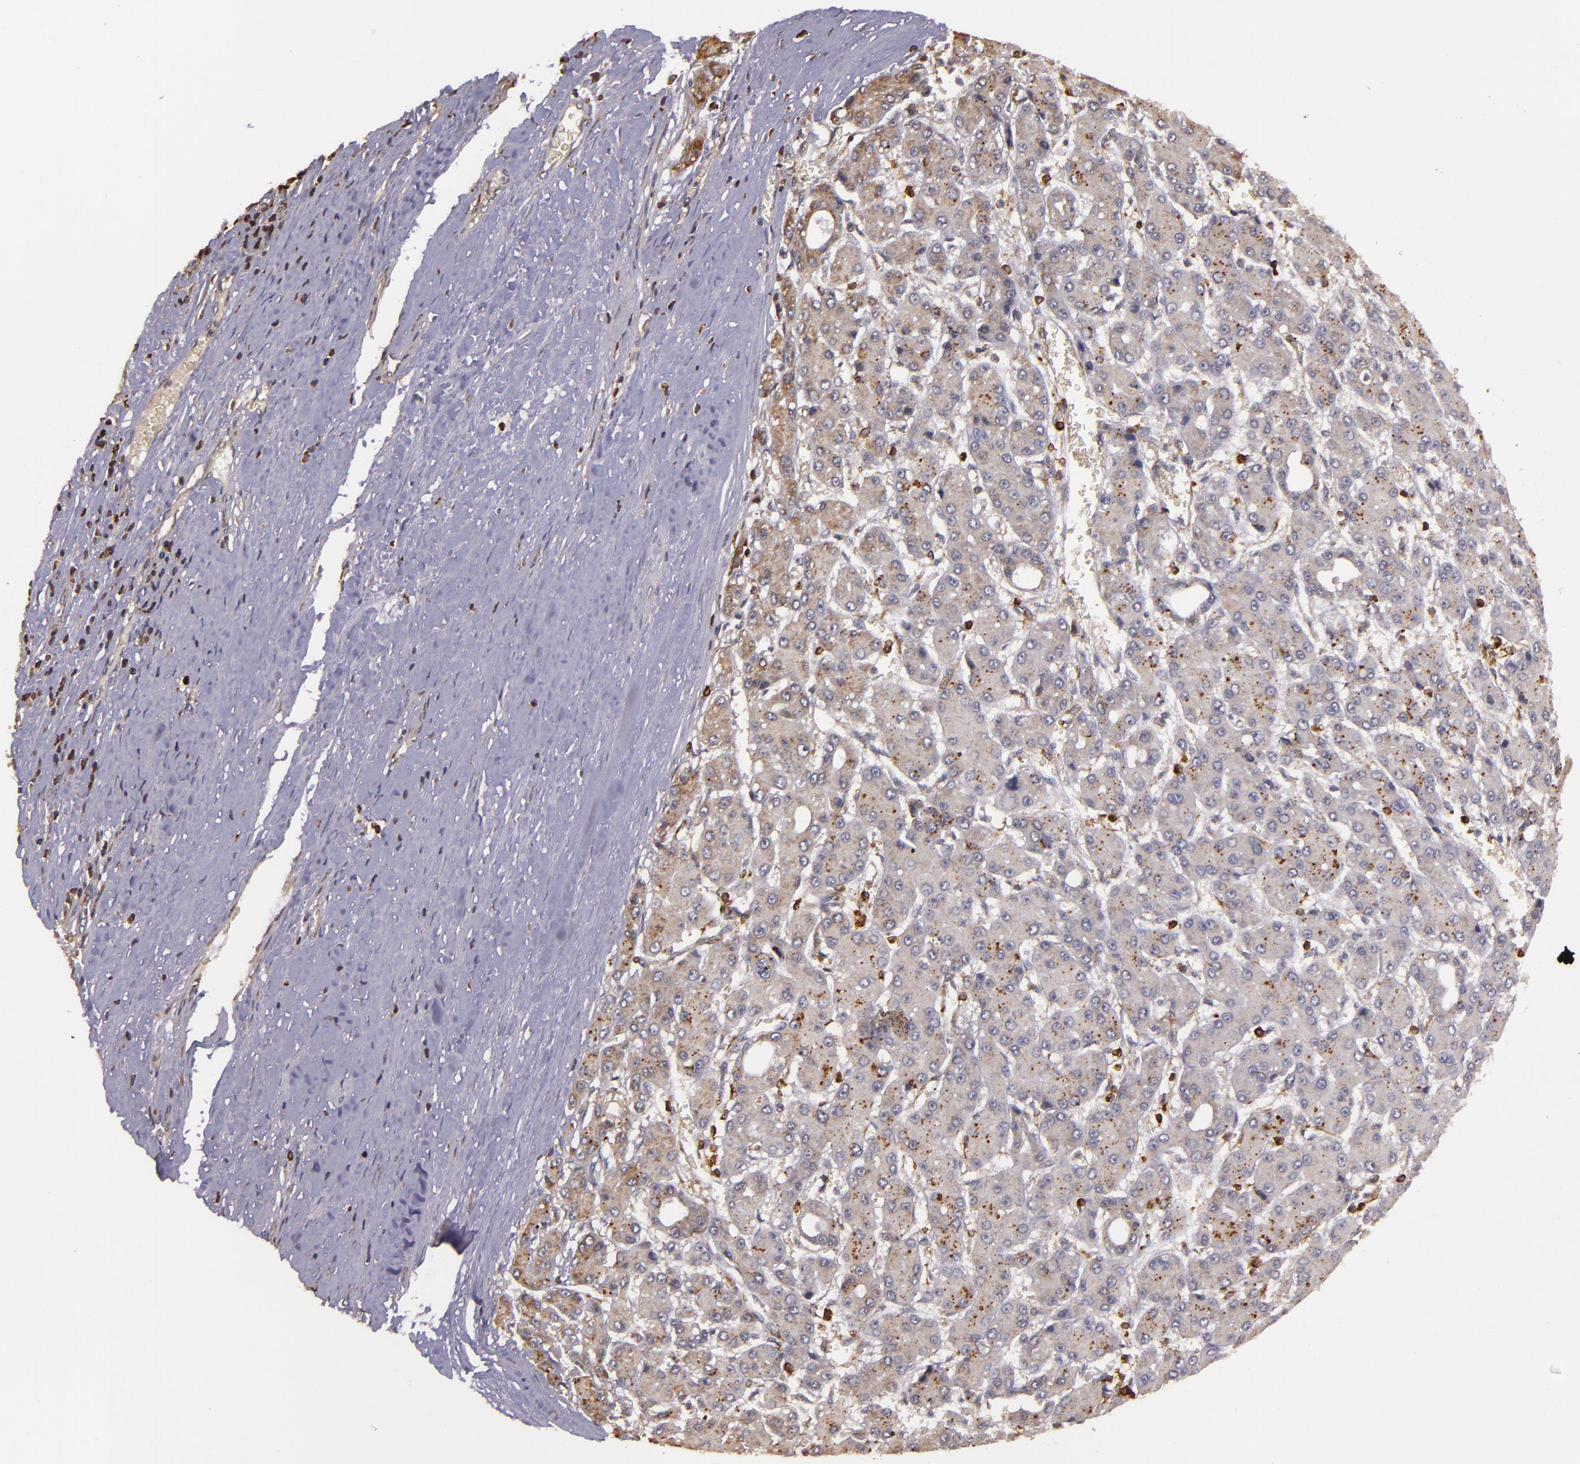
{"staining": {"intensity": "weak", "quantity": "25%-75%", "location": "cytoplasmic/membranous"}, "tissue": "liver cancer", "cell_type": "Tumor cells", "image_type": "cancer", "snomed": [{"axis": "morphology", "description": "Carcinoma, Hepatocellular, NOS"}, {"axis": "topography", "description": "Liver"}], "caption": "Weak cytoplasmic/membranous staining for a protein is present in about 25%-75% of tumor cells of liver cancer (hepatocellular carcinoma) using immunohistochemistry.", "gene": "SLC9A3R1", "patient": {"sex": "male", "age": 69}}